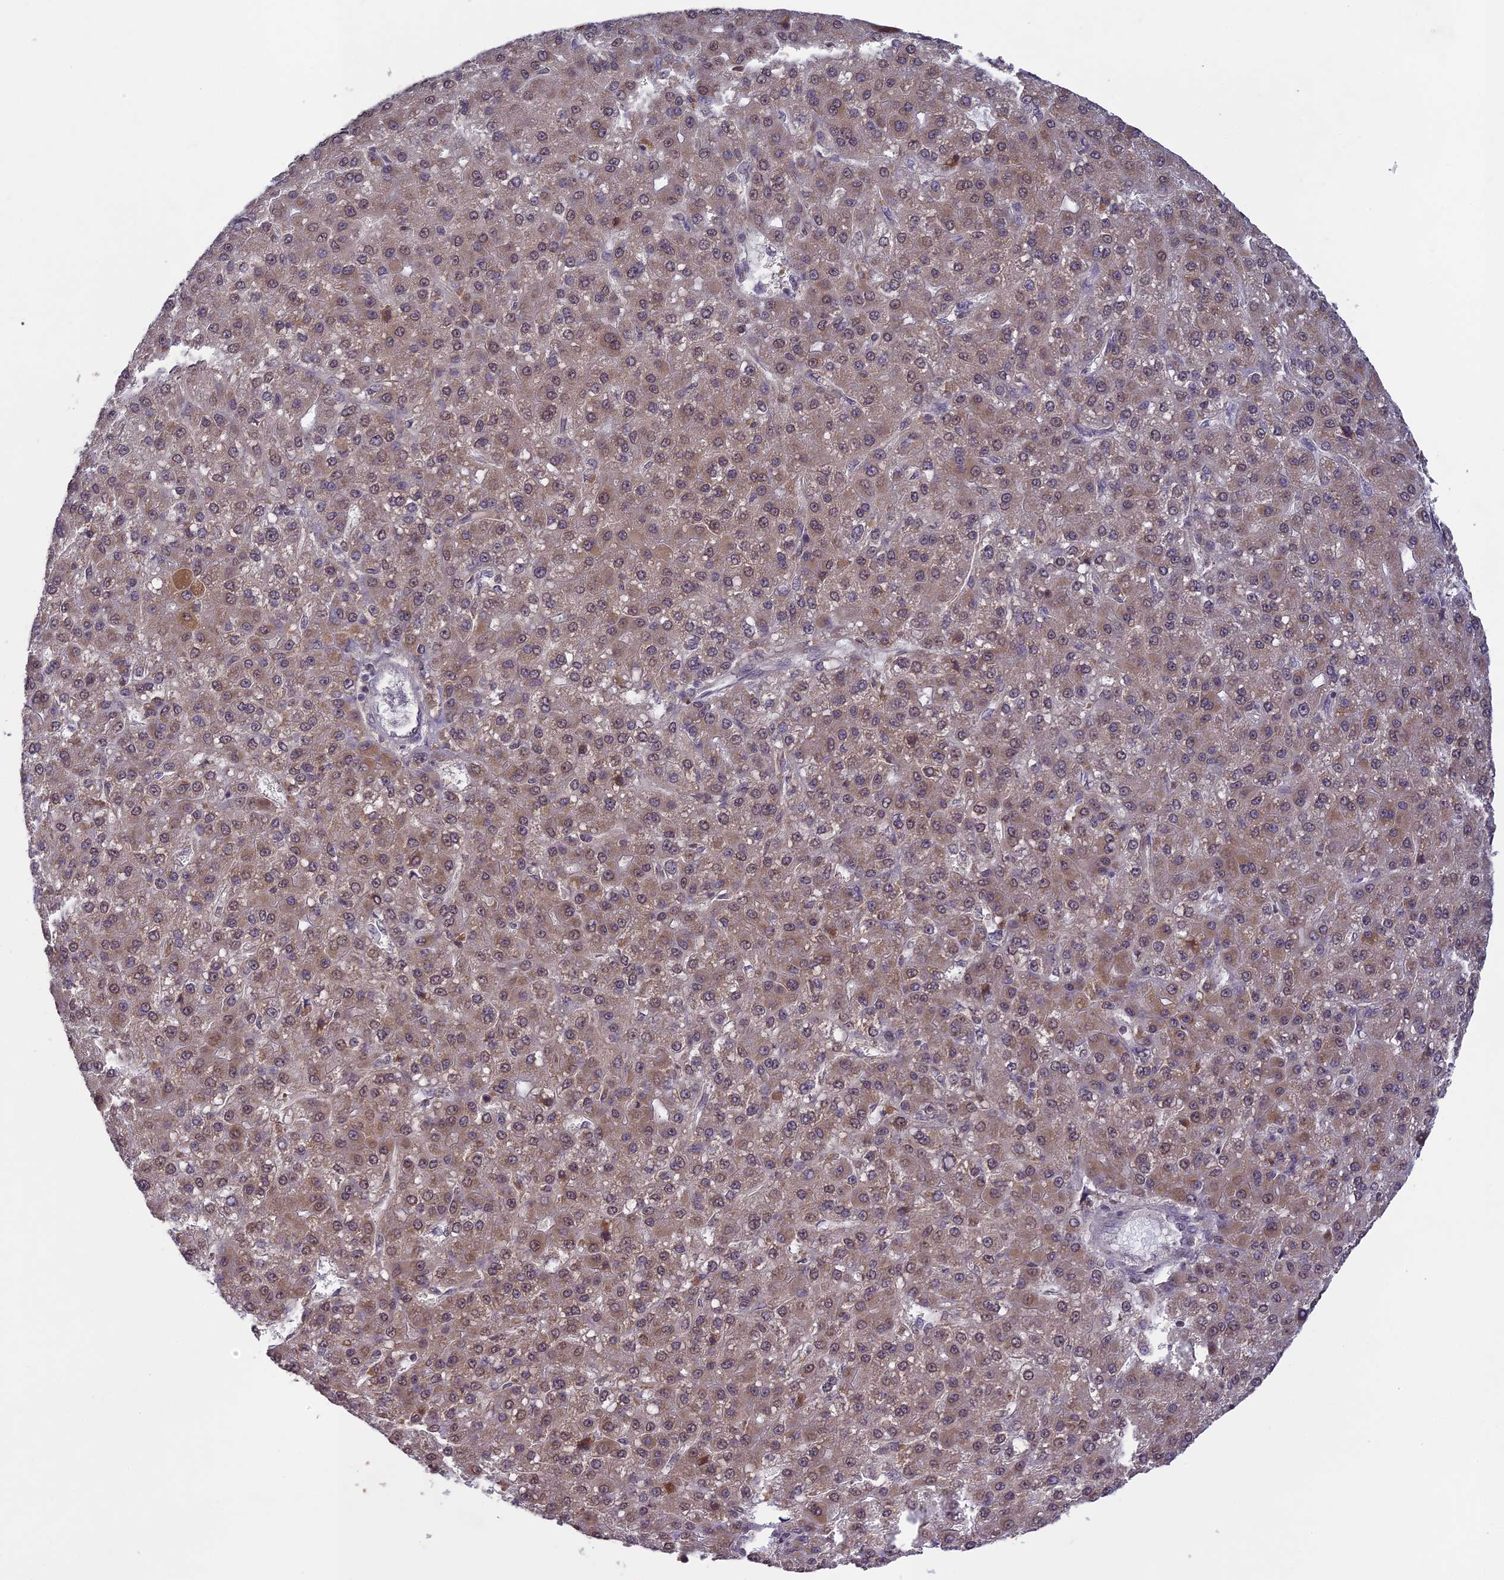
{"staining": {"intensity": "weak", "quantity": ">75%", "location": "cytoplasmic/membranous,nuclear"}, "tissue": "liver cancer", "cell_type": "Tumor cells", "image_type": "cancer", "snomed": [{"axis": "morphology", "description": "Carcinoma, Hepatocellular, NOS"}, {"axis": "topography", "description": "Liver"}], "caption": "Human liver hepatocellular carcinoma stained with a brown dye reveals weak cytoplasmic/membranous and nuclear positive staining in approximately >75% of tumor cells.", "gene": "ERG28", "patient": {"sex": "male", "age": 67}}